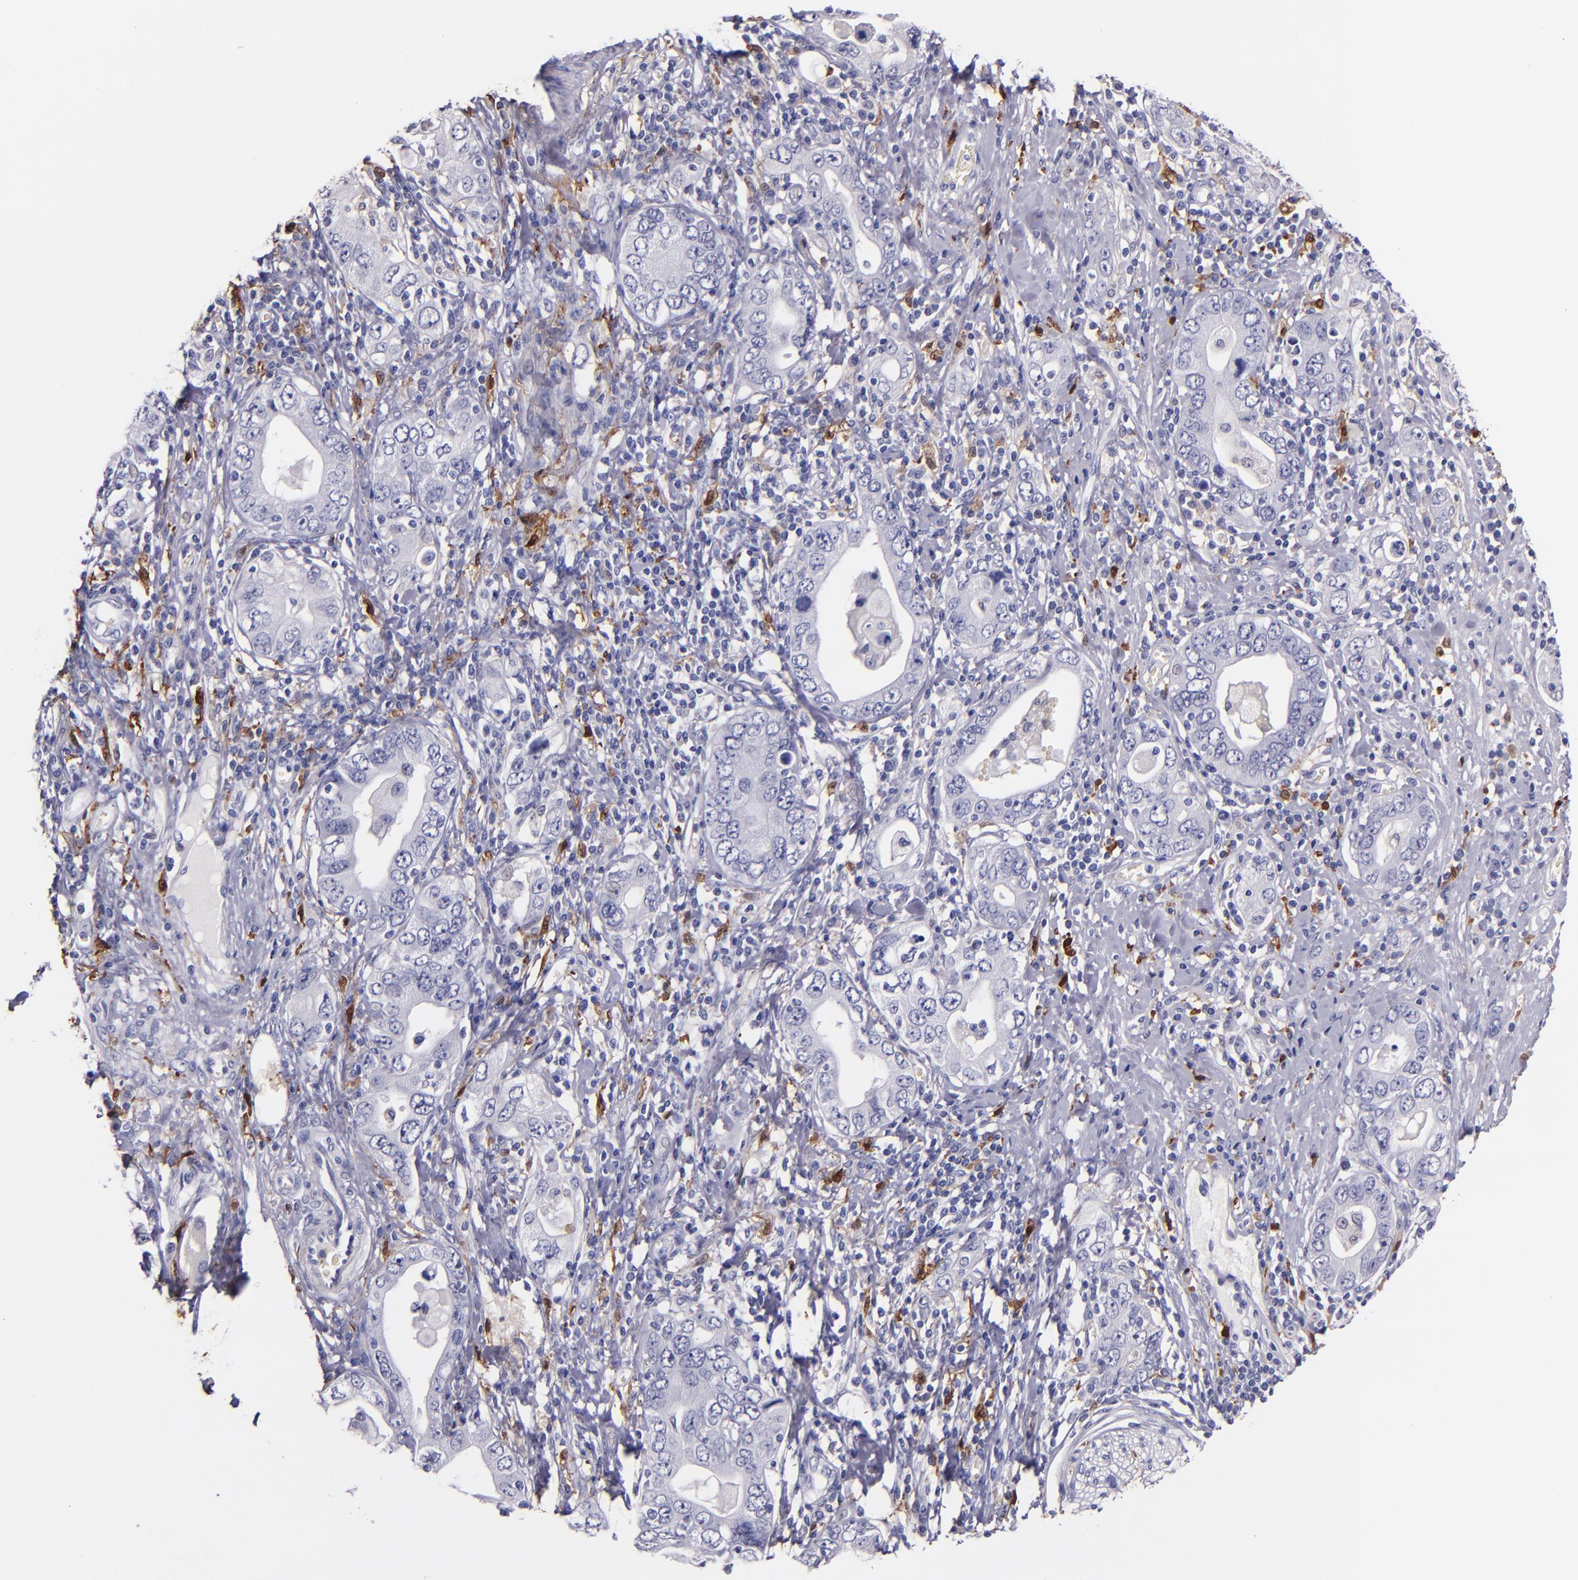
{"staining": {"intensity": "negative", "quantity": "none", "location": "none"}, "tissue": "stomach cancer", "cell_type": "Tumor cells", "image_type": "cancer", "snomed": [{"axis": "morphology", "description": "Adenocarcinoma, NOS"}, {"axis": "topography", "description": "Stomach, lower"}], "caption": "IHC image of neoplastic tissue: stomach cancer stained with DAB (3,3'-diaminobenzidine) shows no significant protein positivity in tumor cells.", "gene": "F13A1", "patient": {"sex": "female", "age": 93}}